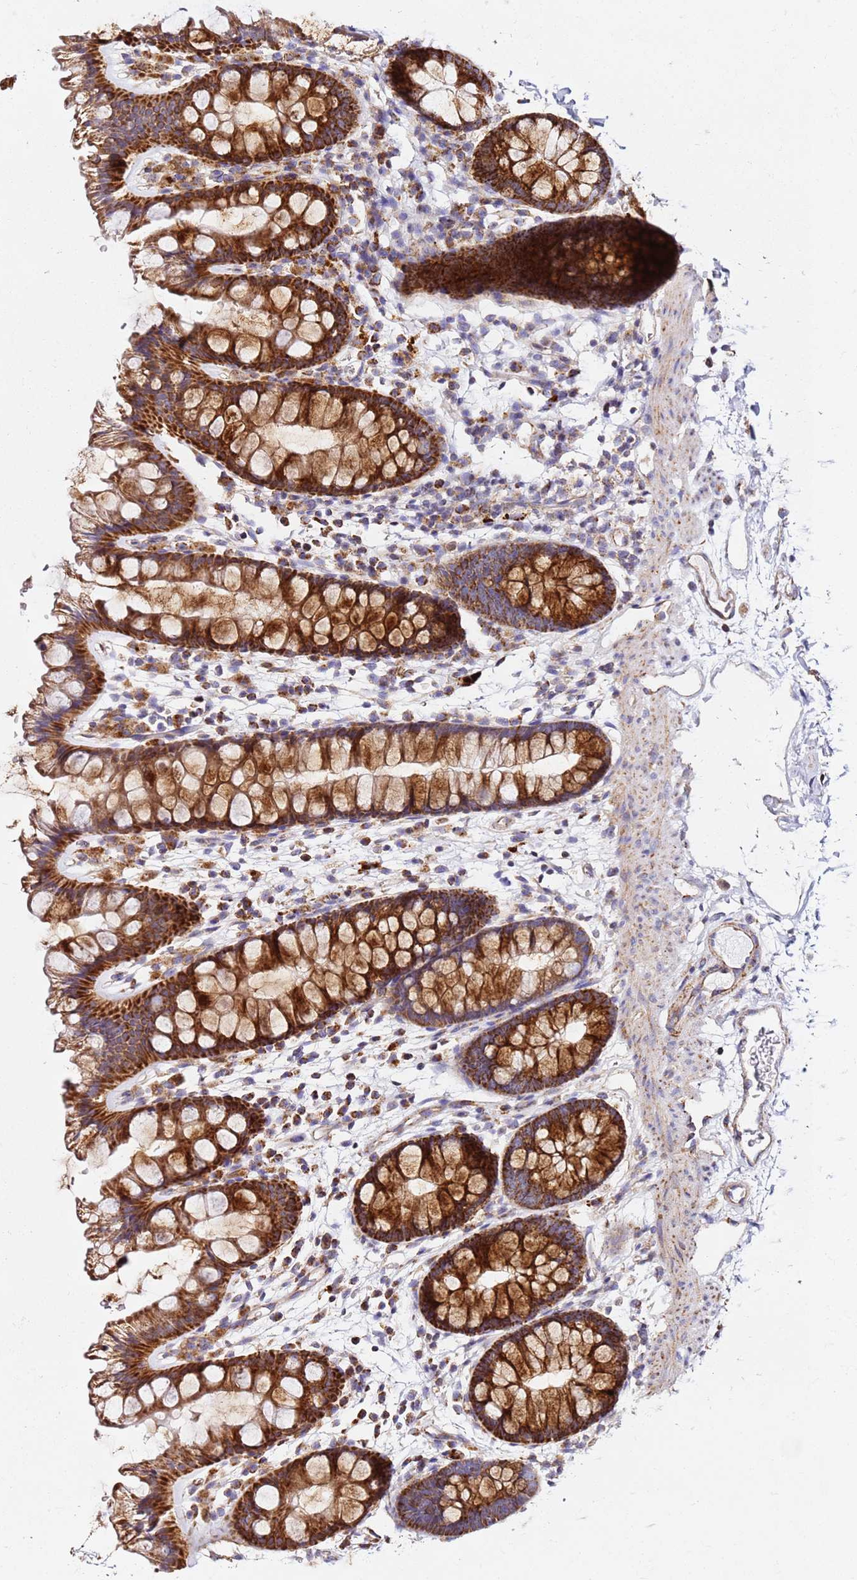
{"staining": {"intensity": "weak", "quantity": ">75%", "location": "cytoplasmic/membranous"}, "tissue": "colon", "cell_type": "Endothelial cells", "image_type": "normal", "snomed": [{"axis": "morphology", "description": "Normal tissue, NOS"}, {"axis": "topography", "description": "Colon"}], "caption": "IHC (DAB) staining of unremarkable human colon shows weak cytoplasmic/membranous protein positivity in about >75% of endothelial cells. The protein is stained brown, and the nuclei are stained in blue (DAB IHC with brightfield microscopy, high magnification).", "gene": "NDUFA3", "patient": {"sex": "female", "age": 62}}